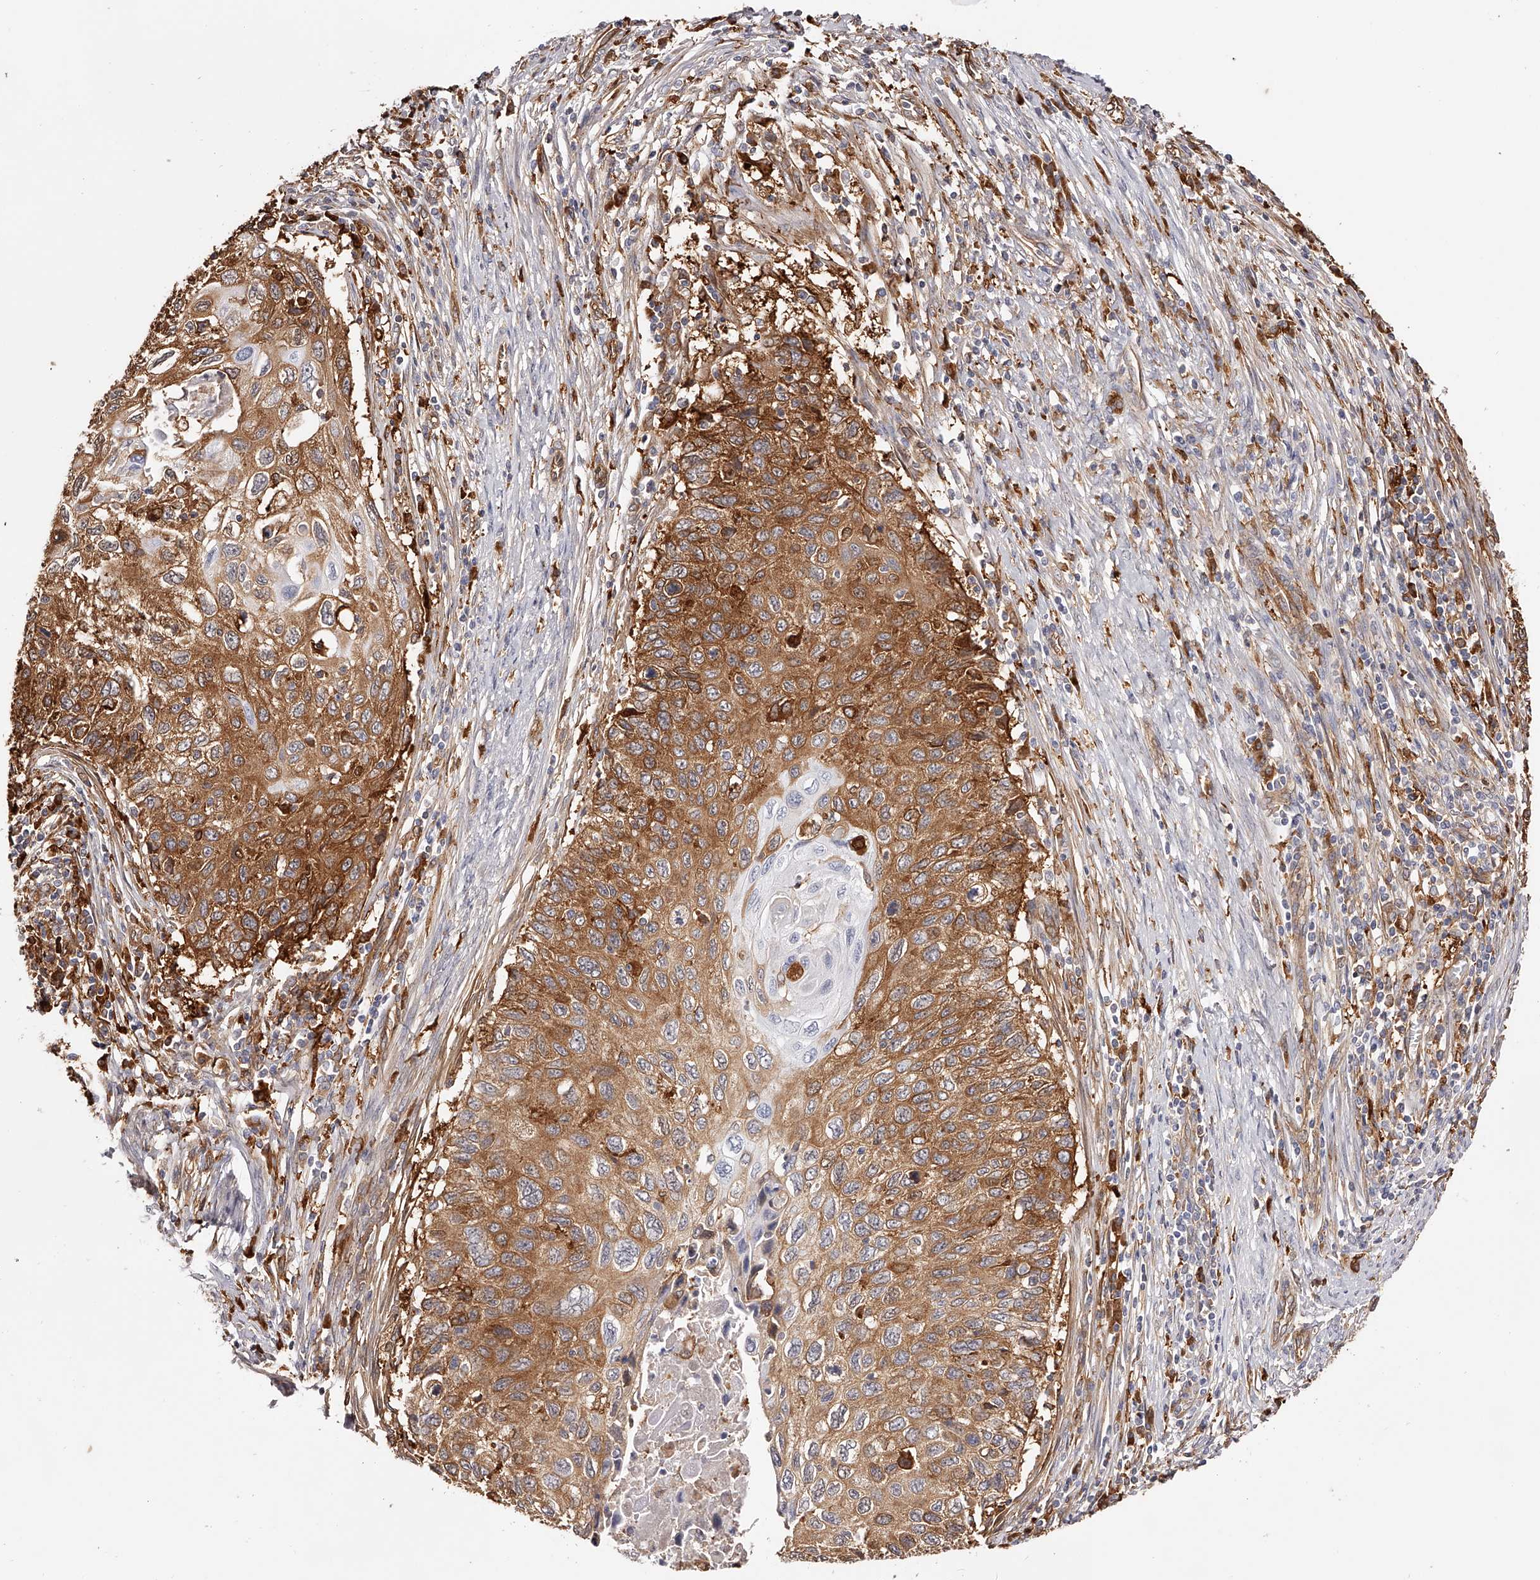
{"staining": {"intensity": "strong", "quantity": ">75%", "location": "cytoplasmic/membranous"}, "tissue": "cervical cancer", "cell_type": "Tumor cells", "image_type": "cancer", "snomed": [{"axis": "morphology", "description": "Squamous cell carcinoma, NOS"}, {"axis": "topography", "description": "Cervix"}], "caption": "A high amount of strong cytoplasmic/membranous staining is identified in approximately >75% of tumor cells in cervical cancer (squamous cell carcinoma) tissue. (brown staining indicates protein expression, while blue staining denotes nuclei).", "gene": "LAP3", "patient": {"sex": "female", "age": 70}}